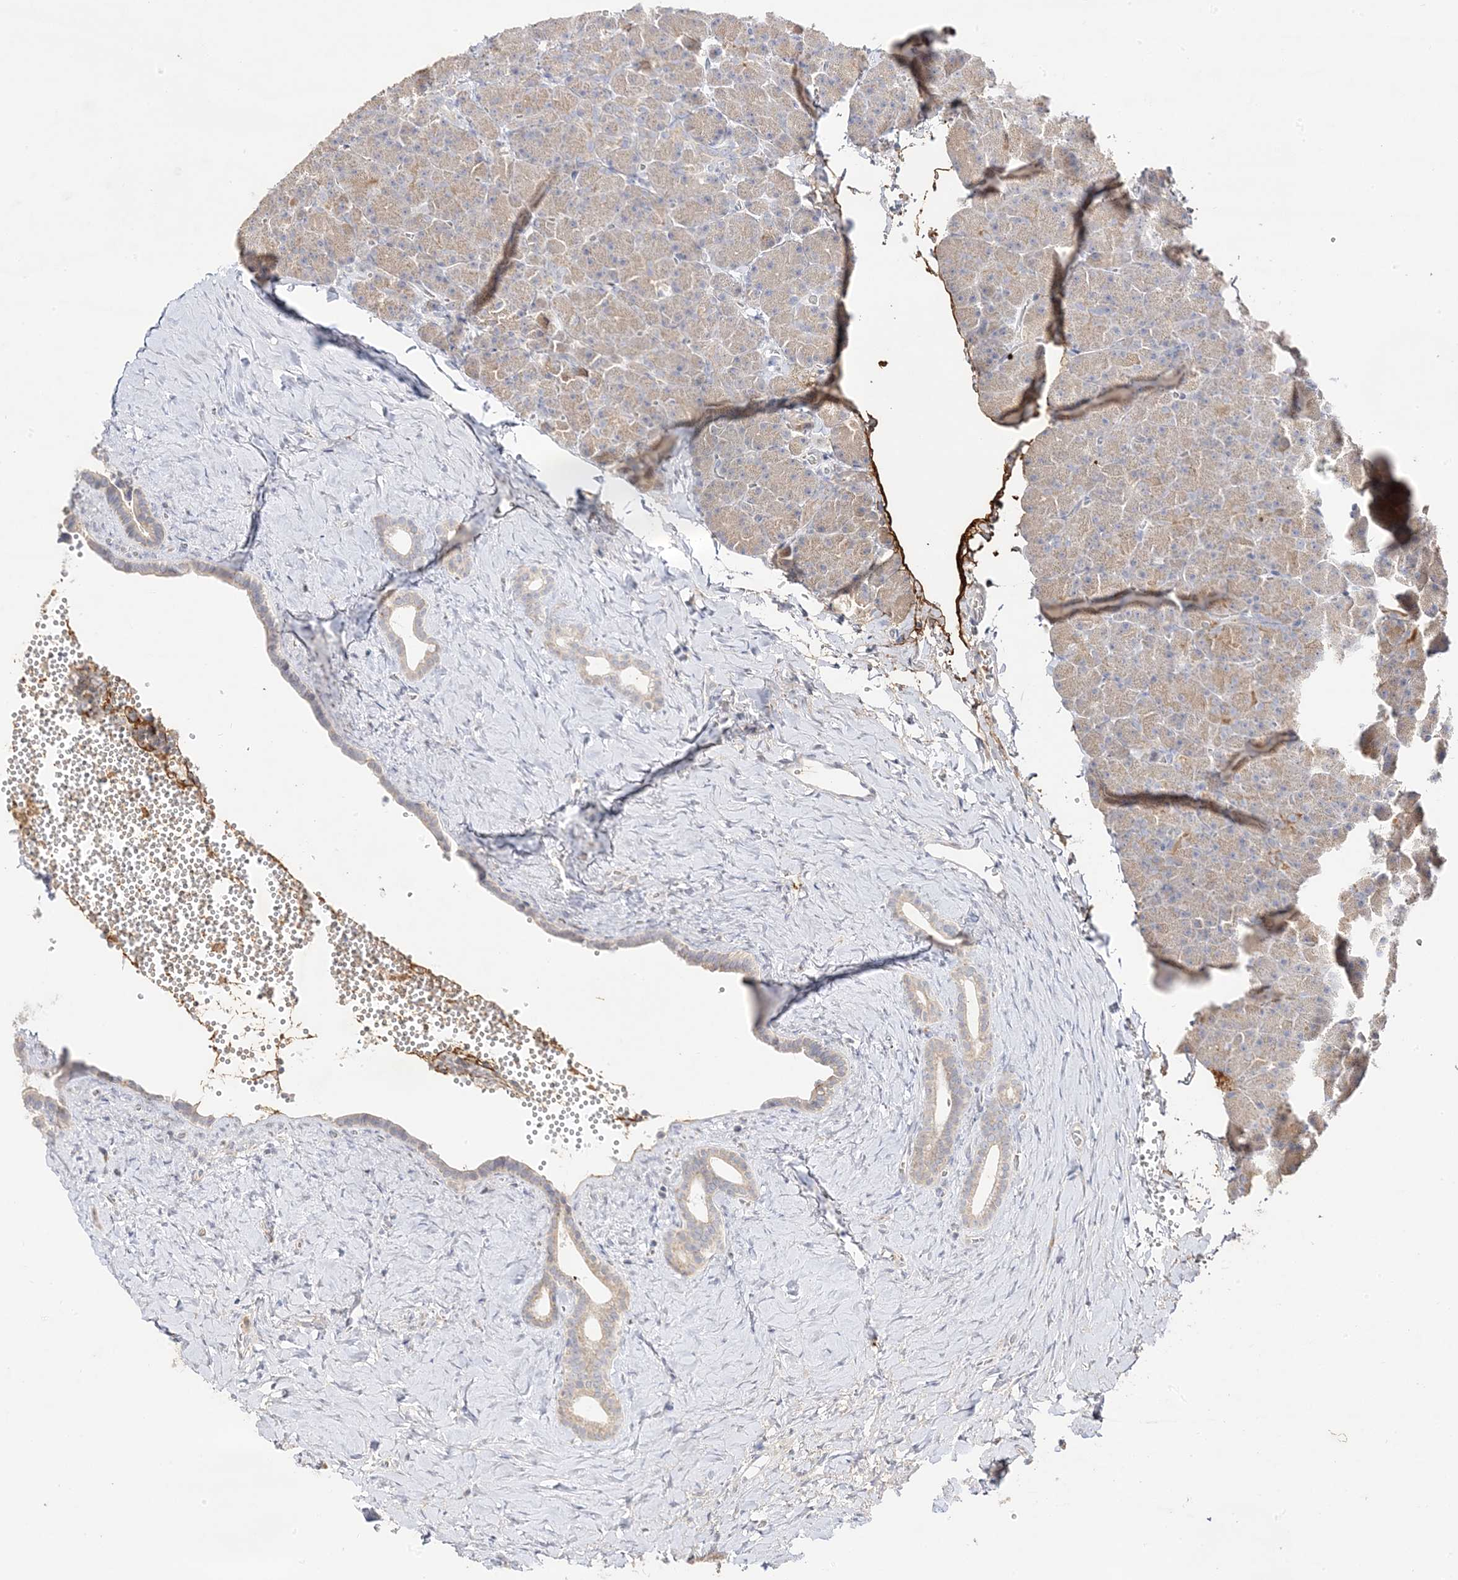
{"staining": {"intensity": "weak", "quantity": ">75%", "location": "cytoplasmic/membranous"}, "tissue": "pancreas", "cell_type": "Exocrine glandular cells", "image_type": "normal", "snomed": [{"axis": "morphology", "description": "Normal tissue, NOS"}, {"axis": "morphology", "description": "Carcinoid, malignant, NOS"}, {"axis": "topography", "description": "Pancreas"}], "caption": "Immunohistochemistry staining of unremarkable pancreas, which shows low levels of weak cytoplasmic/membranous positivity in about >75% of exocrine glandular cells indicating weak cytoplasmic/membranous protein staining. The staining was performed using DAB (brown) for protein detection and nuclei were counterstained in hematoxylin (blue).", "gene": "TRANK1", "patient": {"sex": "female", "age": 35}}